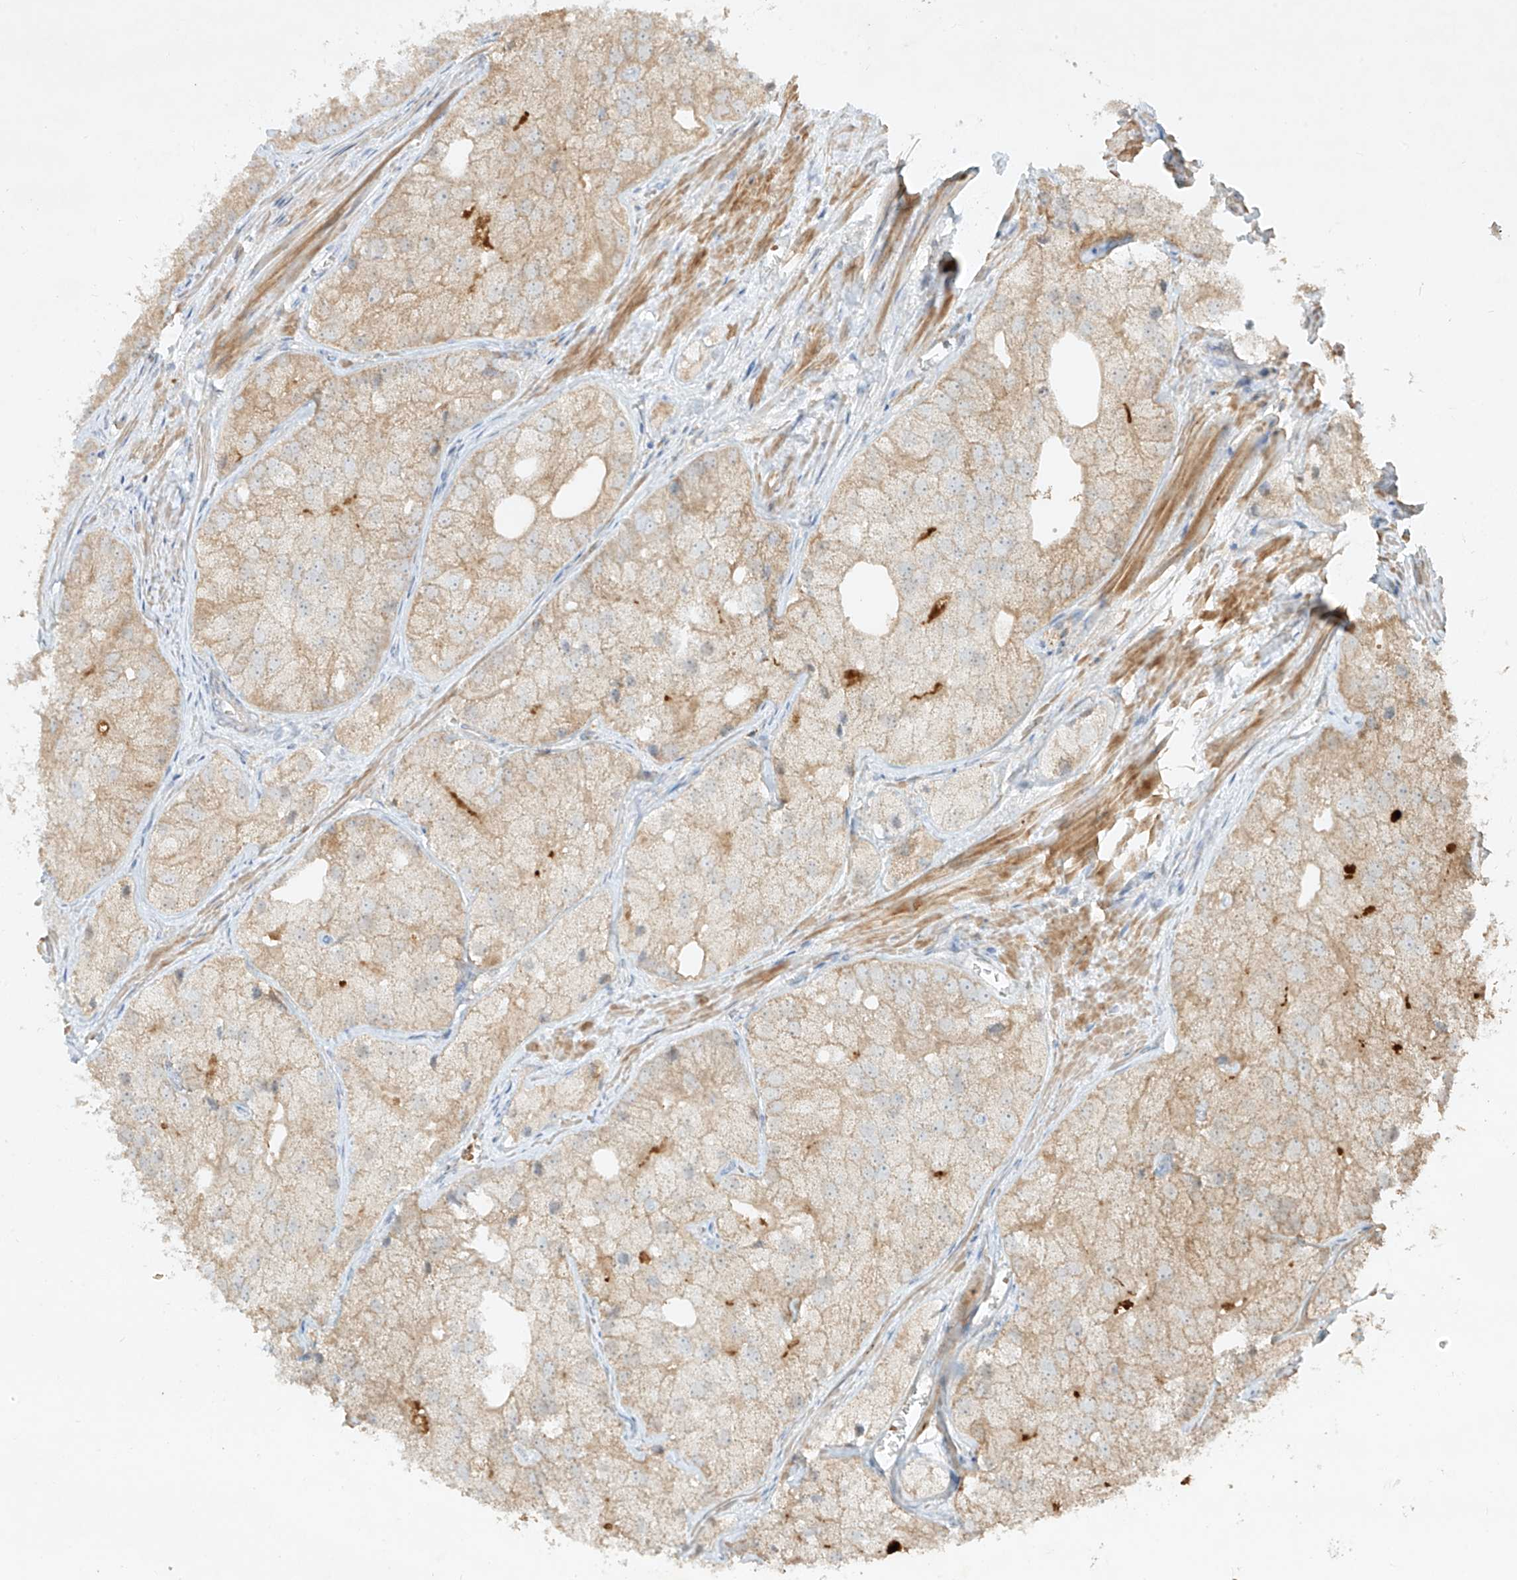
{"staining": {"intensity": "weak", "quantity": ">75%", "location": "cytoplasmic/membranous"}, "tissue": "prostate cancer", "cell_type": "Tumor cells", "image_type": "cancer", "snomed": [{"axis": "morphology", "description": "Adenocarcinoma, Low grade"}, {"axis": "topography", "description": "Prostate"}], "caption": "Protein staining by immunohistochemistry shows weak cytoplasmic/membranous expression in approximately >75% of tumor cells in prostate low-grade adenocarcinoma.", "gene": "KPNA7", "patient": {"sex": "male", "age": 69}}